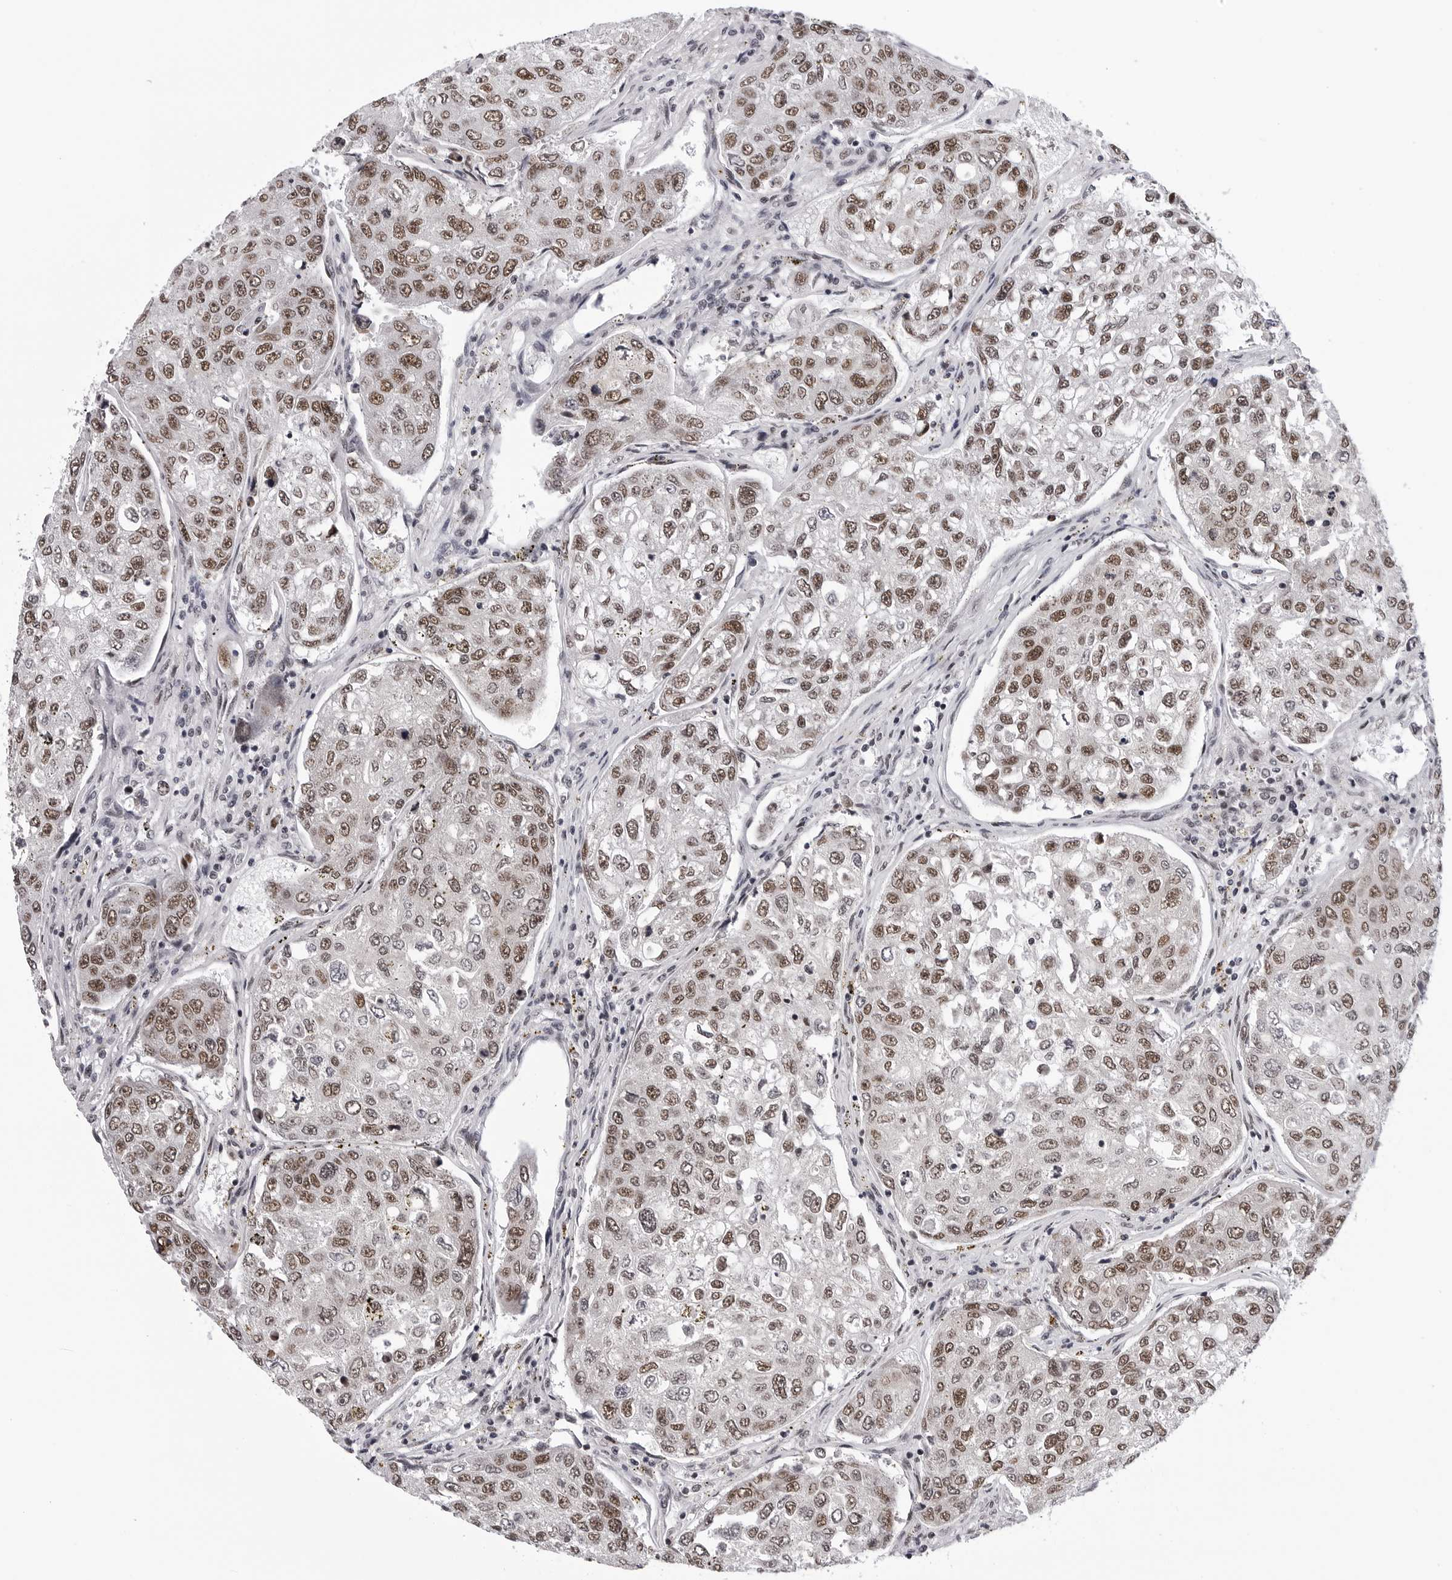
{"staining": {"intensity": "moderate", "quantity": ">75%", "location": "nuclear"}, "tissue": "urothelial cancer", "cell_type": "Tumor cells", "image_type": "cancer", "snomed": [{"axis": "morphology", "description": "Urothelial carcinoma, High grade"}, {"axis": "topography", "description": "Lymph node"}, {"axis": "topography", "description": "Urinary bladder"}], "caption": "IHC histopathology image of human urothelial cancer stained for a protein (brown), which exhibits medium levels of moderate nuclear staining in about >75% of tumor cells.", "gene": "SF3B4", "patient": {"sex": "male", "age": 51}}